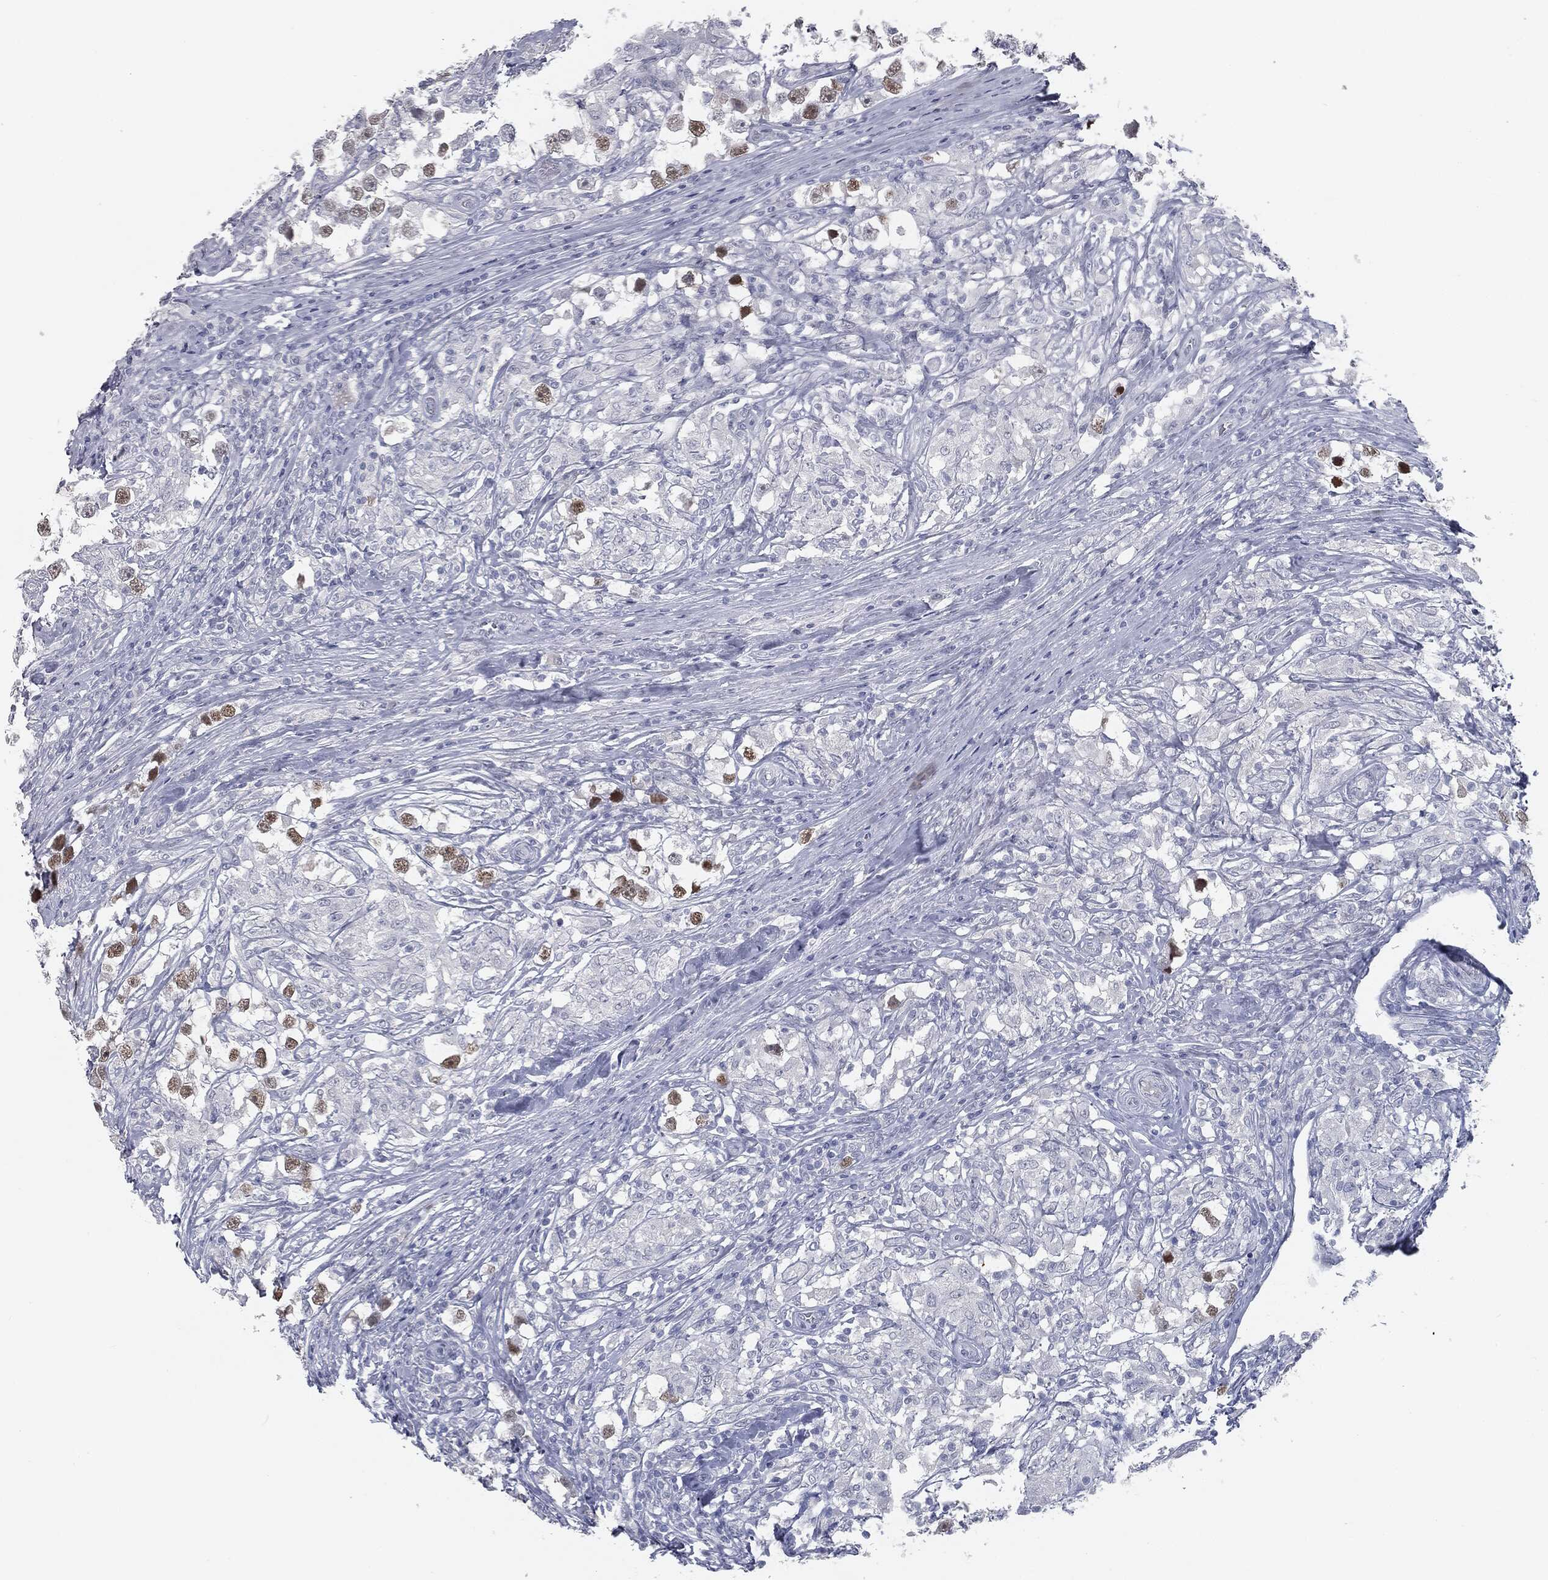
{"staining": {"intensity": "moderate", "quantity": "25%-75%", "location": "nuclear"}, "tissue": "testis cancer", "cell_type": "Tumor cells", "image_type": "cancer", "snomed": [{"axis": "morphology", "description": "Seminoma, NOS"}, {"axis": "topography", "description": "Testis"}], "caption": "Approximately 25%-75% of tumor cells in seminoma (testis) show moderate nuclear protein positivity as visualized by brown immunohistochemical staining.", "gene": "PRAME", "patient": {"sex": "male", "age": 46}}